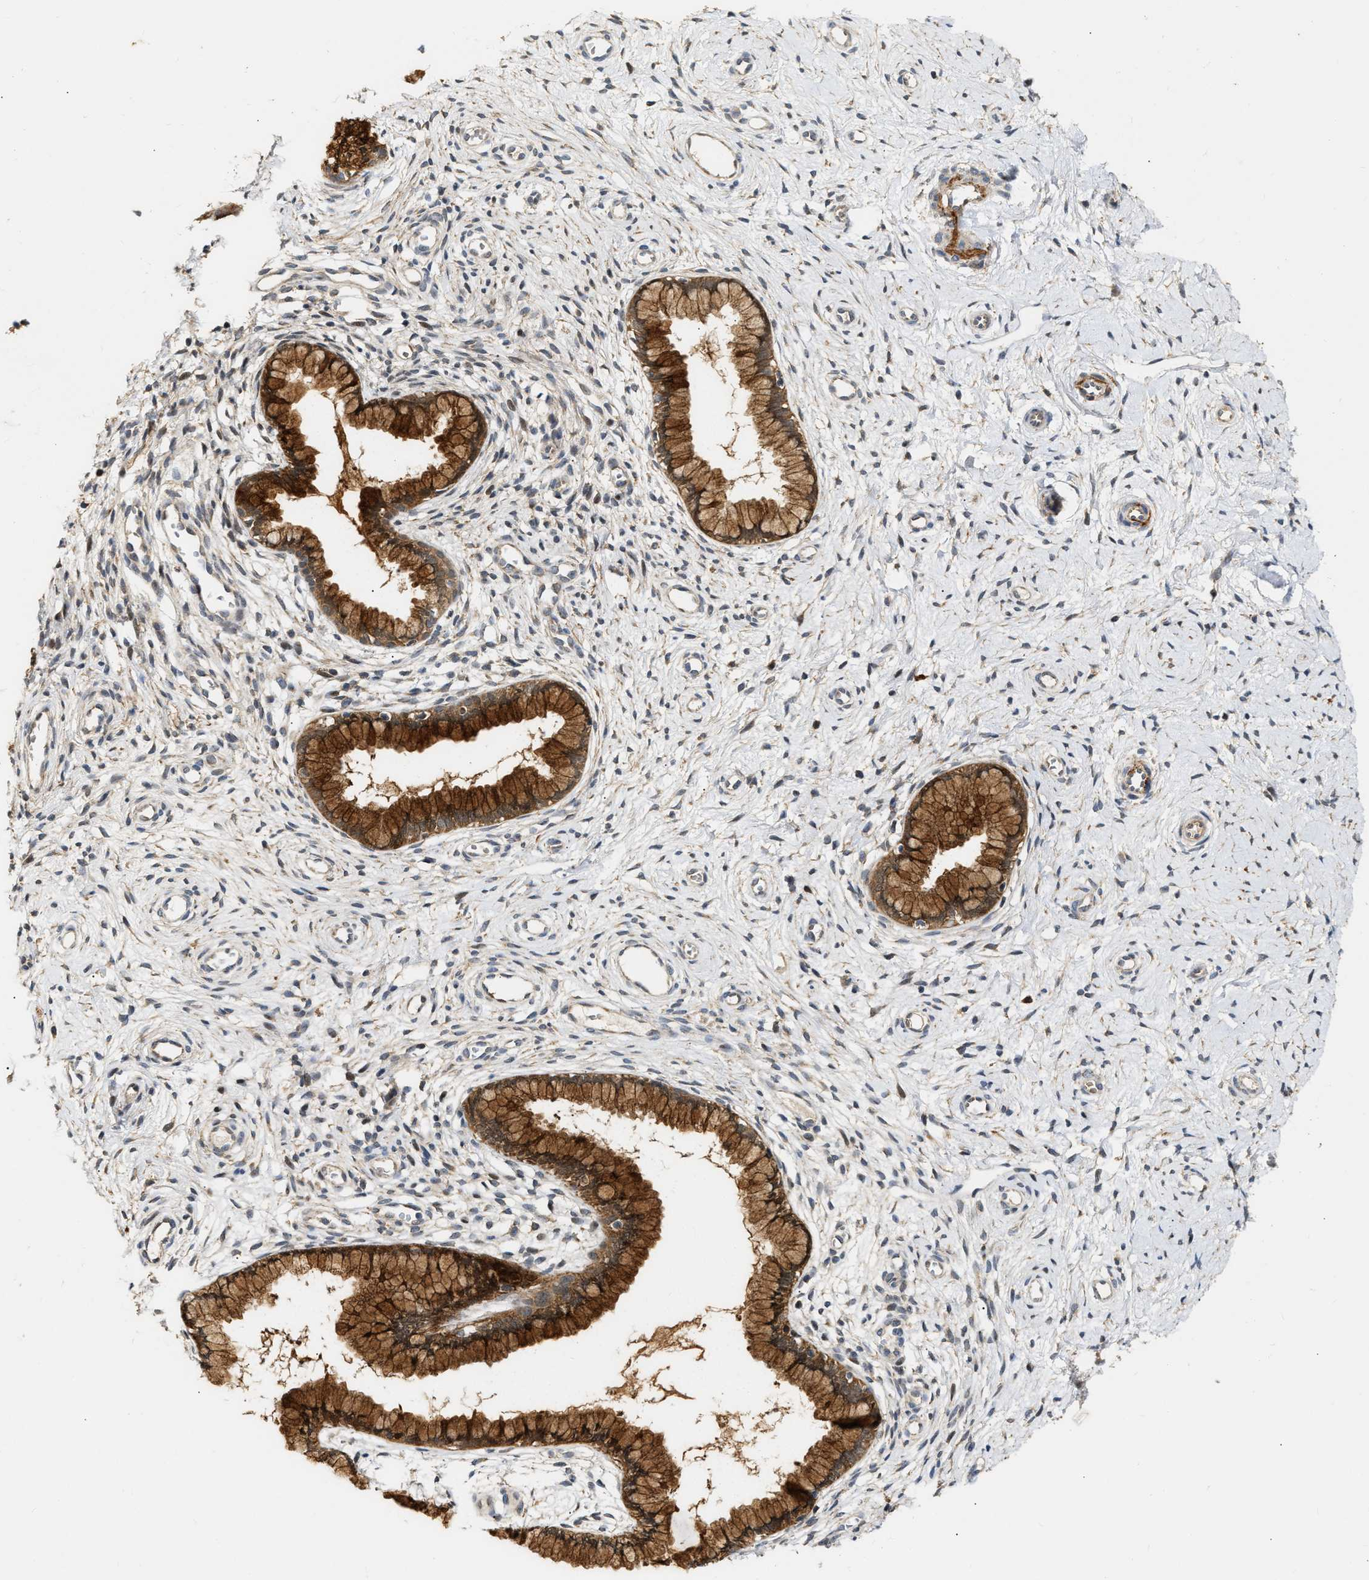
{"staining": {"intensity": "moderate", "quantity": ">75%", "location": "cytoplasmic/membranous"}, "tissue": "cervix", "cell_type": "Glandular cells", "image_type": "normal", "snomed": [{"axis": "morphology", "description": "Normal tissue, NOS"}, {"axis": "topography", "description": "Cervix"}], "caption": "Protein positivity by immunohistochemistry demonstrates moderate cytoplasmic/membranous staining in about >75% of glandular cells in unremarkable cervix. The protein is stained brown, and the nuclei are stained in blue (DAB (3,3'-diaminobenzidine) IHC with brightfield microscopy, high magnification).", "gene": "EXTL2", "patient": {"sex": "female", "age": 65}}